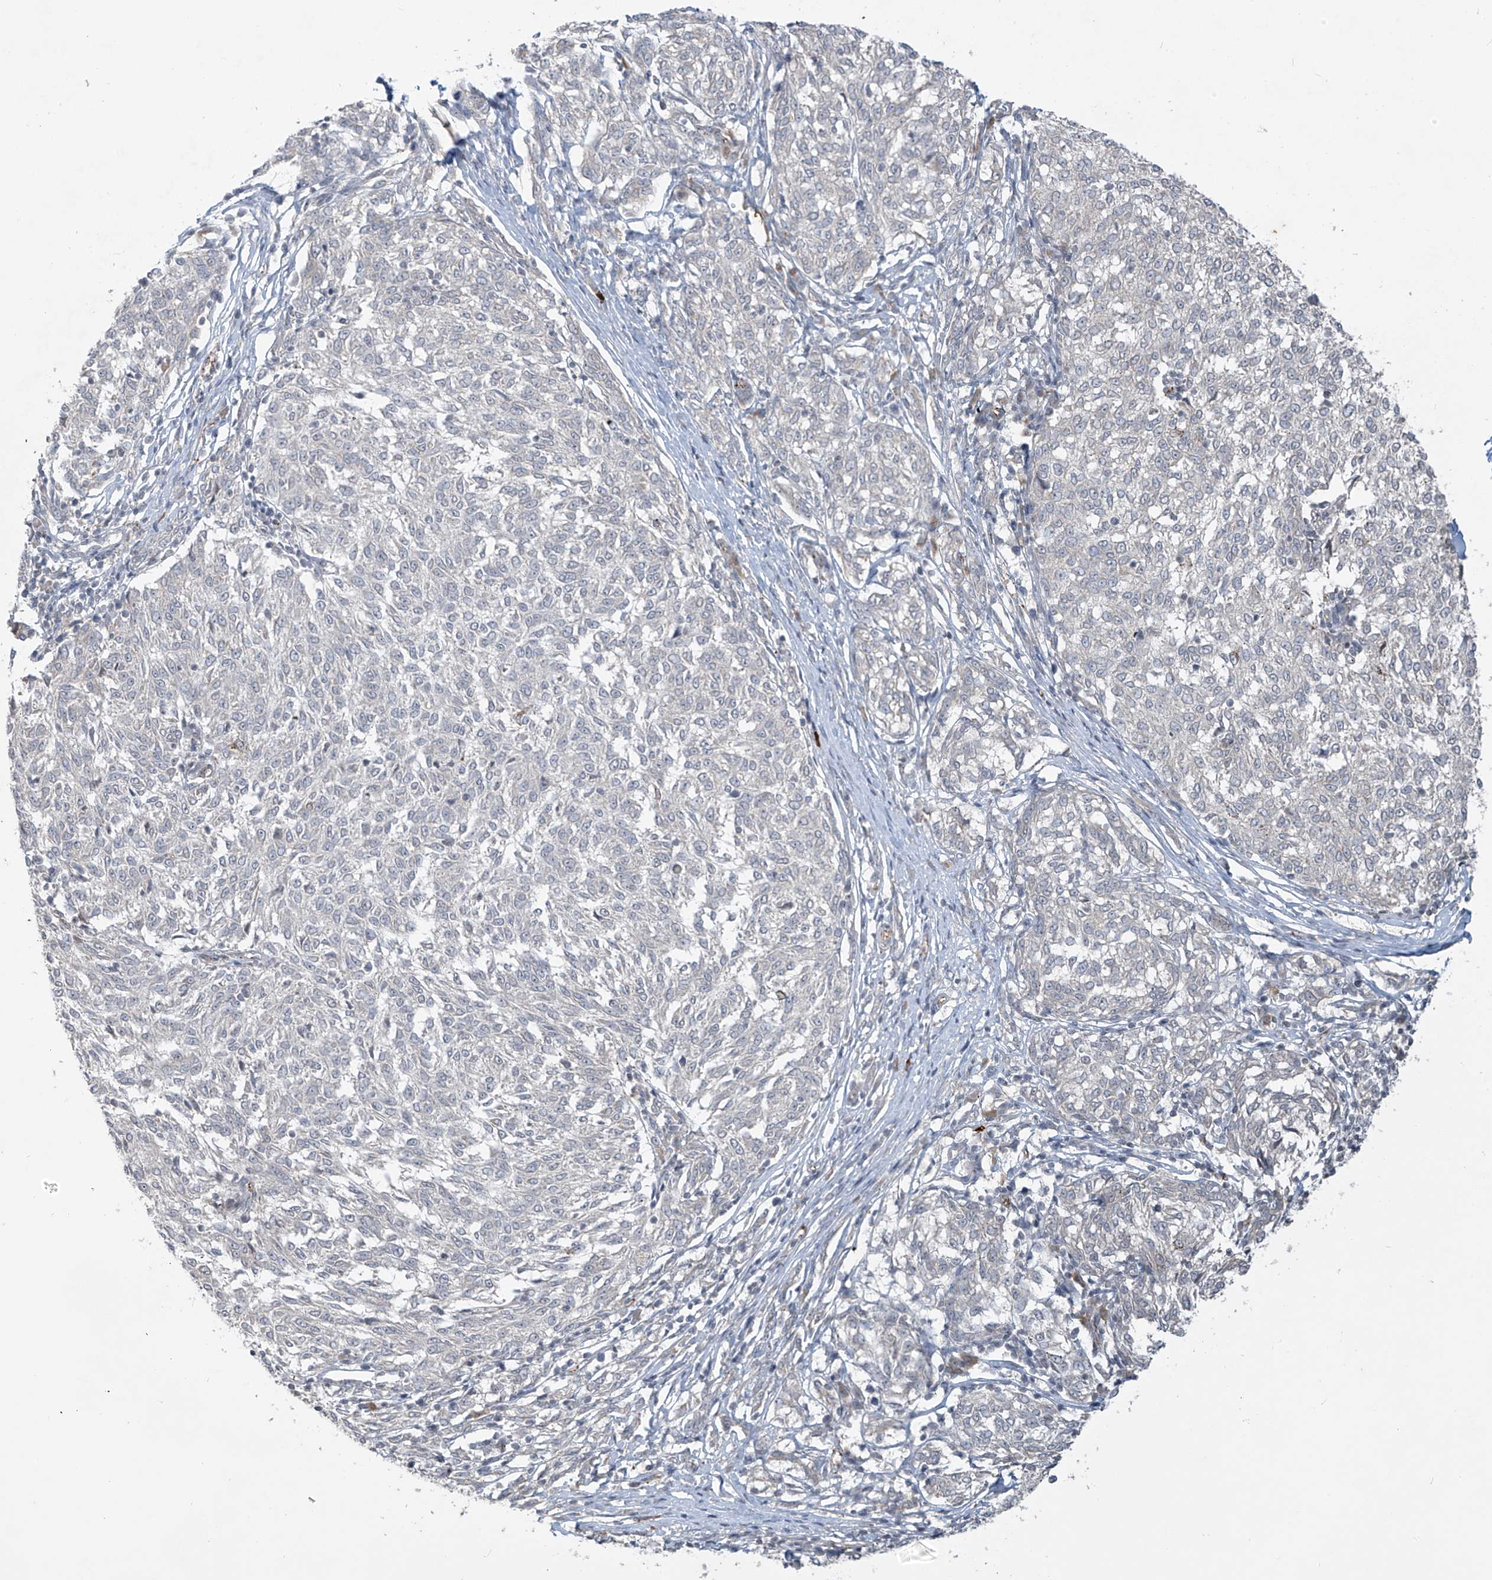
{"staining": {"intensity": "negative", "quantity": "none", "location": "none"}, "tissue": "melanoma", "cell_type": "Tumor cells", "image_type": "cancer", "snomed": [{"axis": "morphology", "description": "Malignant melanoma, NOS"}, {"axis": "topography", "description": "Skin"}], "caption": "A high-resolution histopathology image shows IHC staining of malignant melanoma, which shows no significant positivity in tumor cells.", "gene": "DGKQ", "patient": {"sex": "female", "age": 72}}